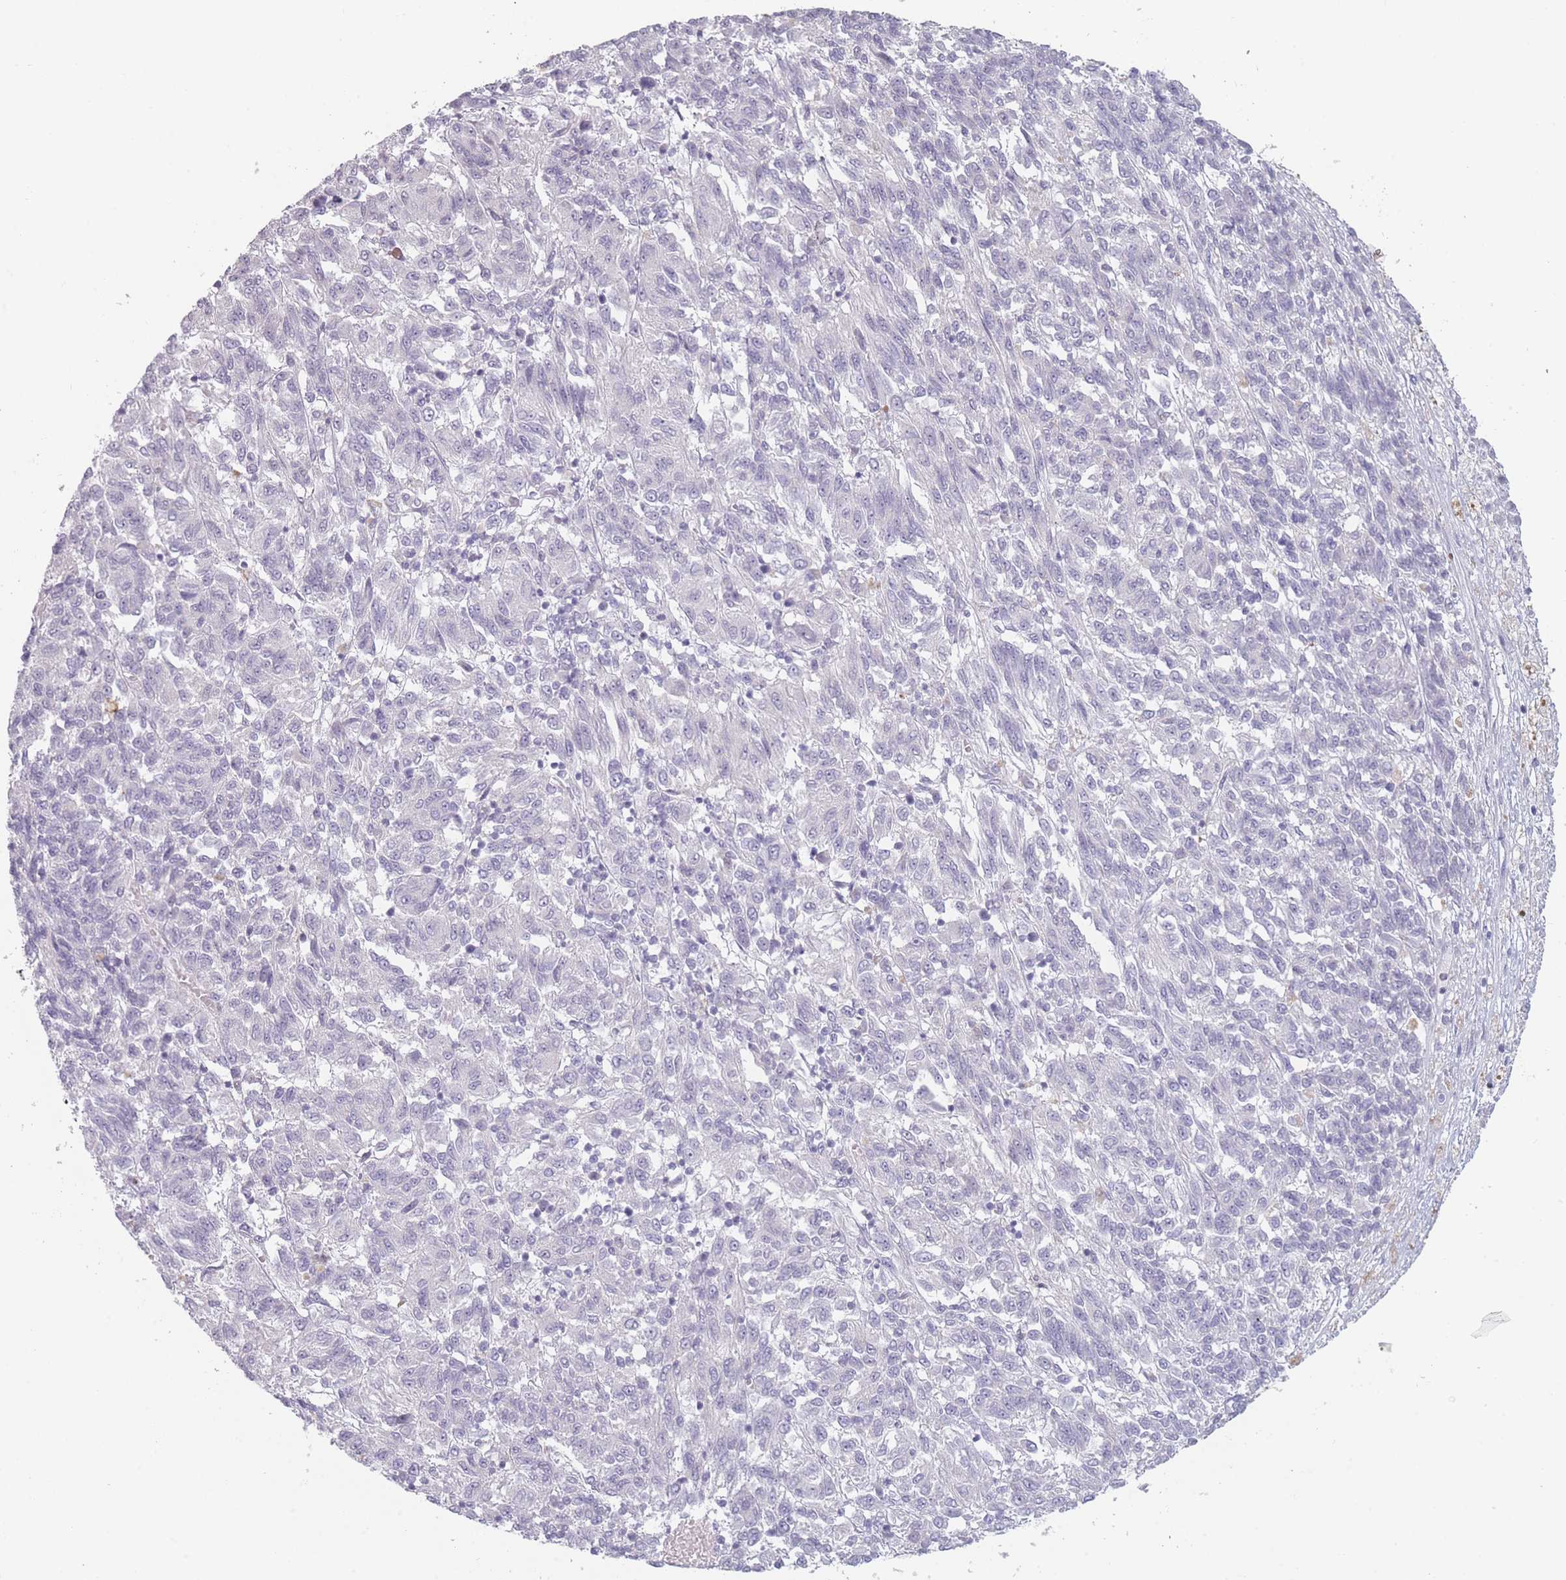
{"staining": {"intensity": "negative", "quantity": "none", "location": "none"}, "tissue": "melanoma", "cell_type": "Tumor cells", "image_type": "cancer", "snomed": [{"axis": "morphology", "description": "Malignant melanoma, Metastatic site"}, {"axis": "topography", "description": "Lung"}], "caption": "There is no significant positivity in tumor cells of malignant melanoma (metastatic site).", "gene": "RASL10B", "patient": {"sex": "male", "age": 64}}